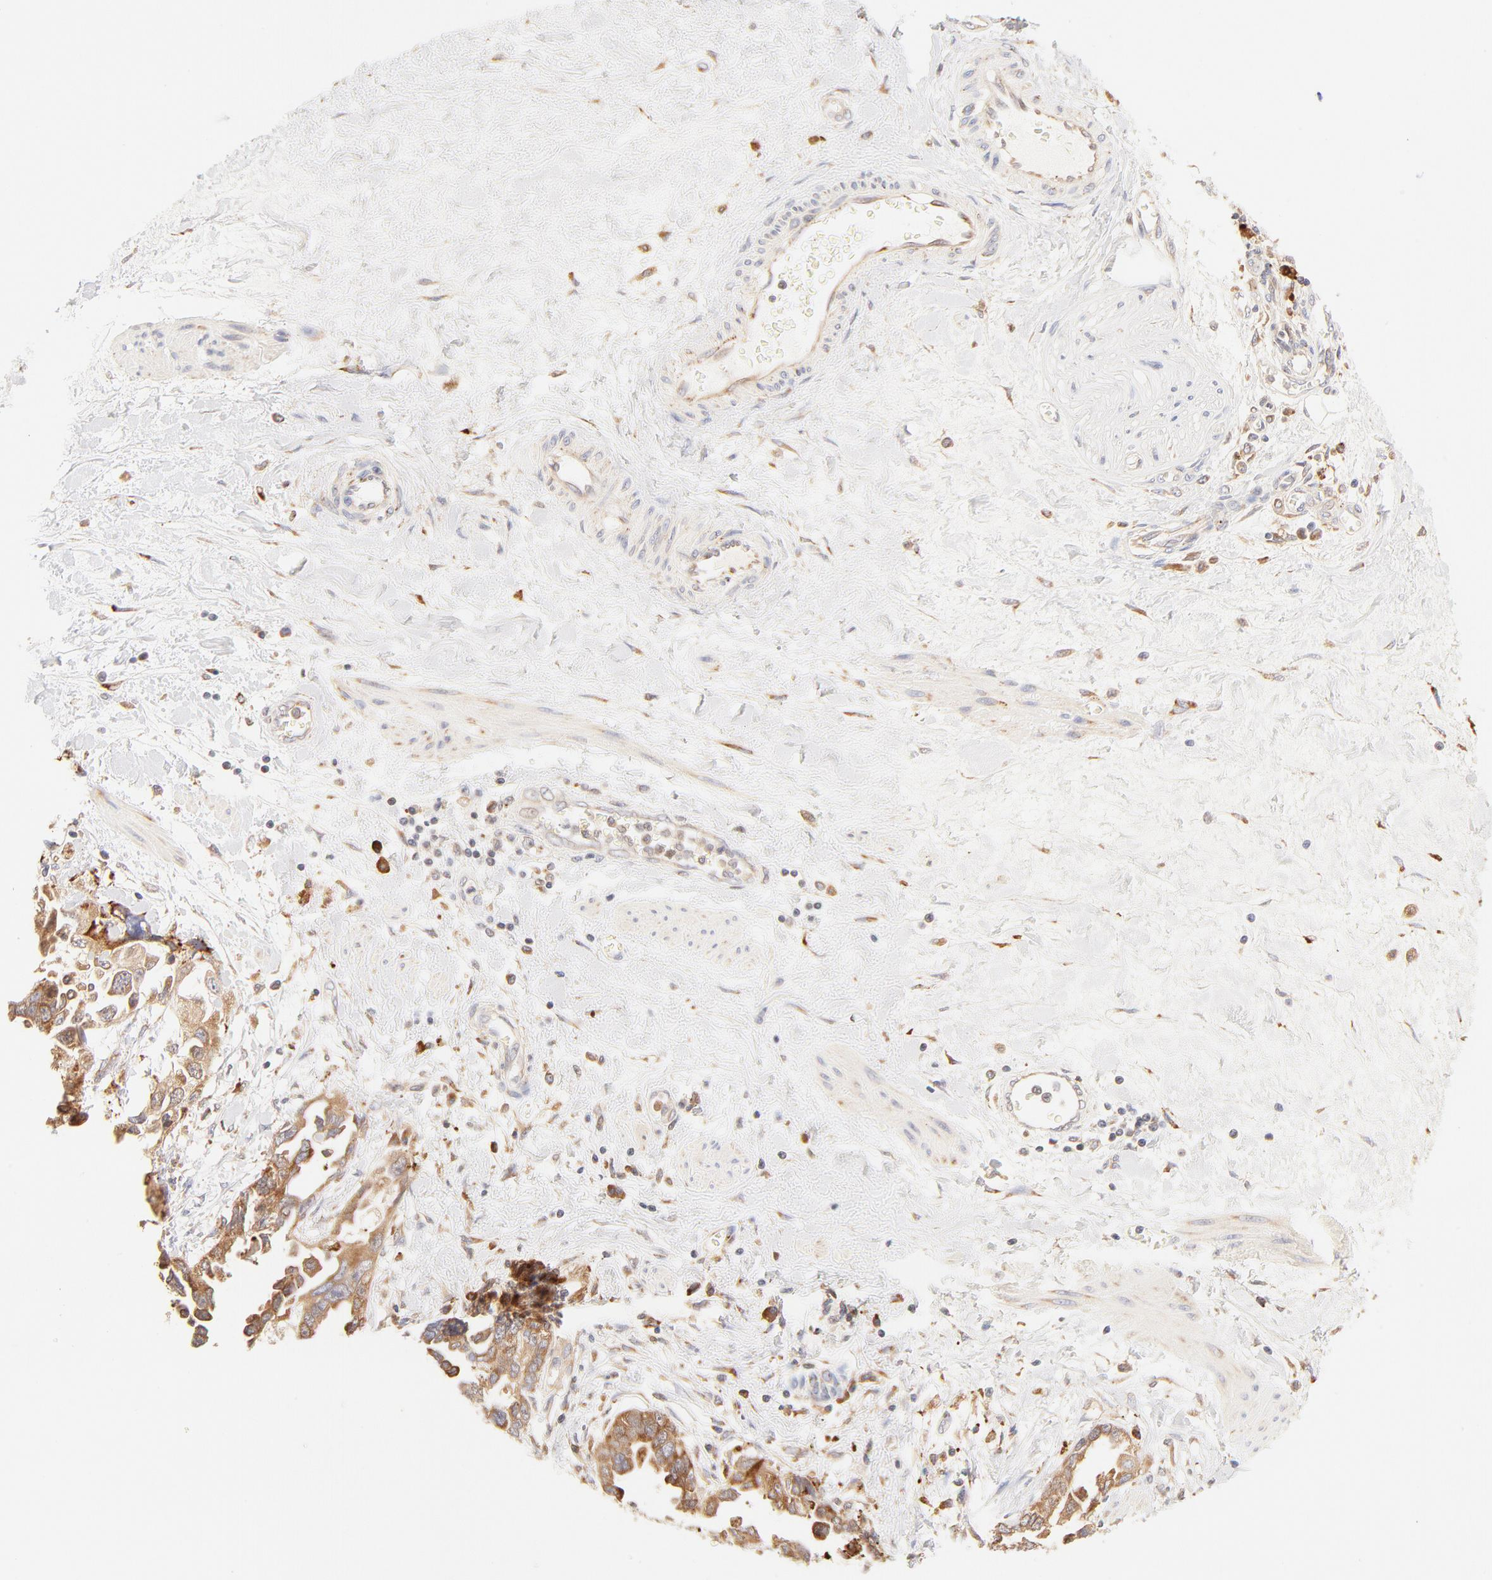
{"staining": {"intensity": "strong", "quantity": ">75%", "location": "cytoplasmic/membranous"}, "tissue": "ovarian cancer", "cell_type": "Tumor cells", "image_type": "cancer", "snomed": [{"axis": "morphology", "description": "Cystadenocarcinoma, serous, NOS"}, {"axis": "topography", "description": "Ovary"}], "caption": "Immunohistochemistry (IHC) image of neoplastic tissue: ovarian cancer (serous cystadenocarcinoma) stained using IHC demonstrates high levels of strong protein expression localized specifically in the cytoplasmic/membranous of tumor cells, appearing as a cytoplasmic/membranous brown color.", "gene": "PARP12", "patient": {"sex": "female", "age": 63}}